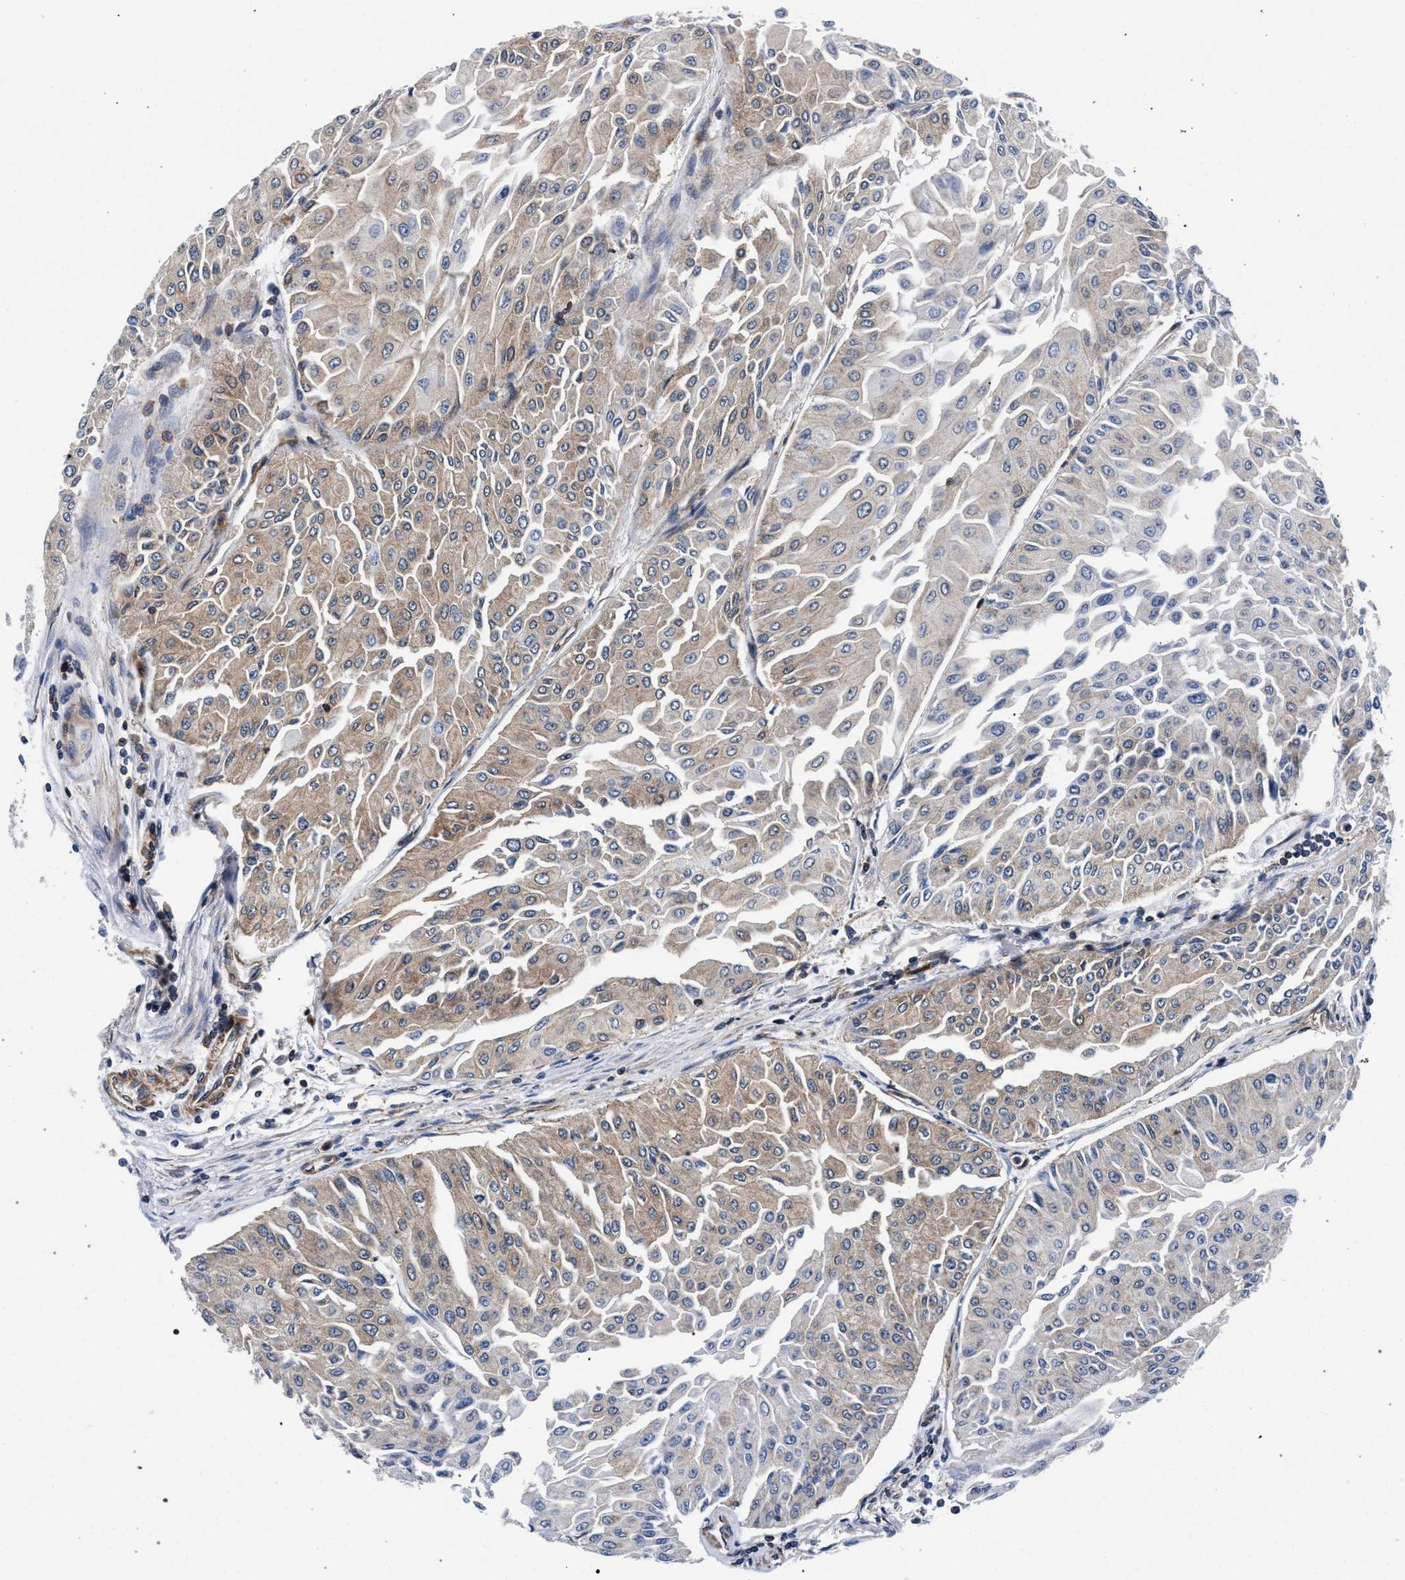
{"staining": {"intensity": "moderate", "quantity": "25%-75%", "location": "cytoplasmic/membranous"}, "tissue": "urothelial cancer", "cell_type": "Tumor cells", "image_type": "cancer", "snomed": [{"axis": "morphology", "description": "Urothelial carcinoma, Low grade"}, {"axis": "topography", "description": "Urinary bladder"}], "caption": "Urothelial cancer stained for a protein (brown) exhibits moderate cytoplasmic/membranous positive expression in about 25%-75% of tumor cells.", "gene": "LASP1", "patient": {"sex": "male", "age": 67}}